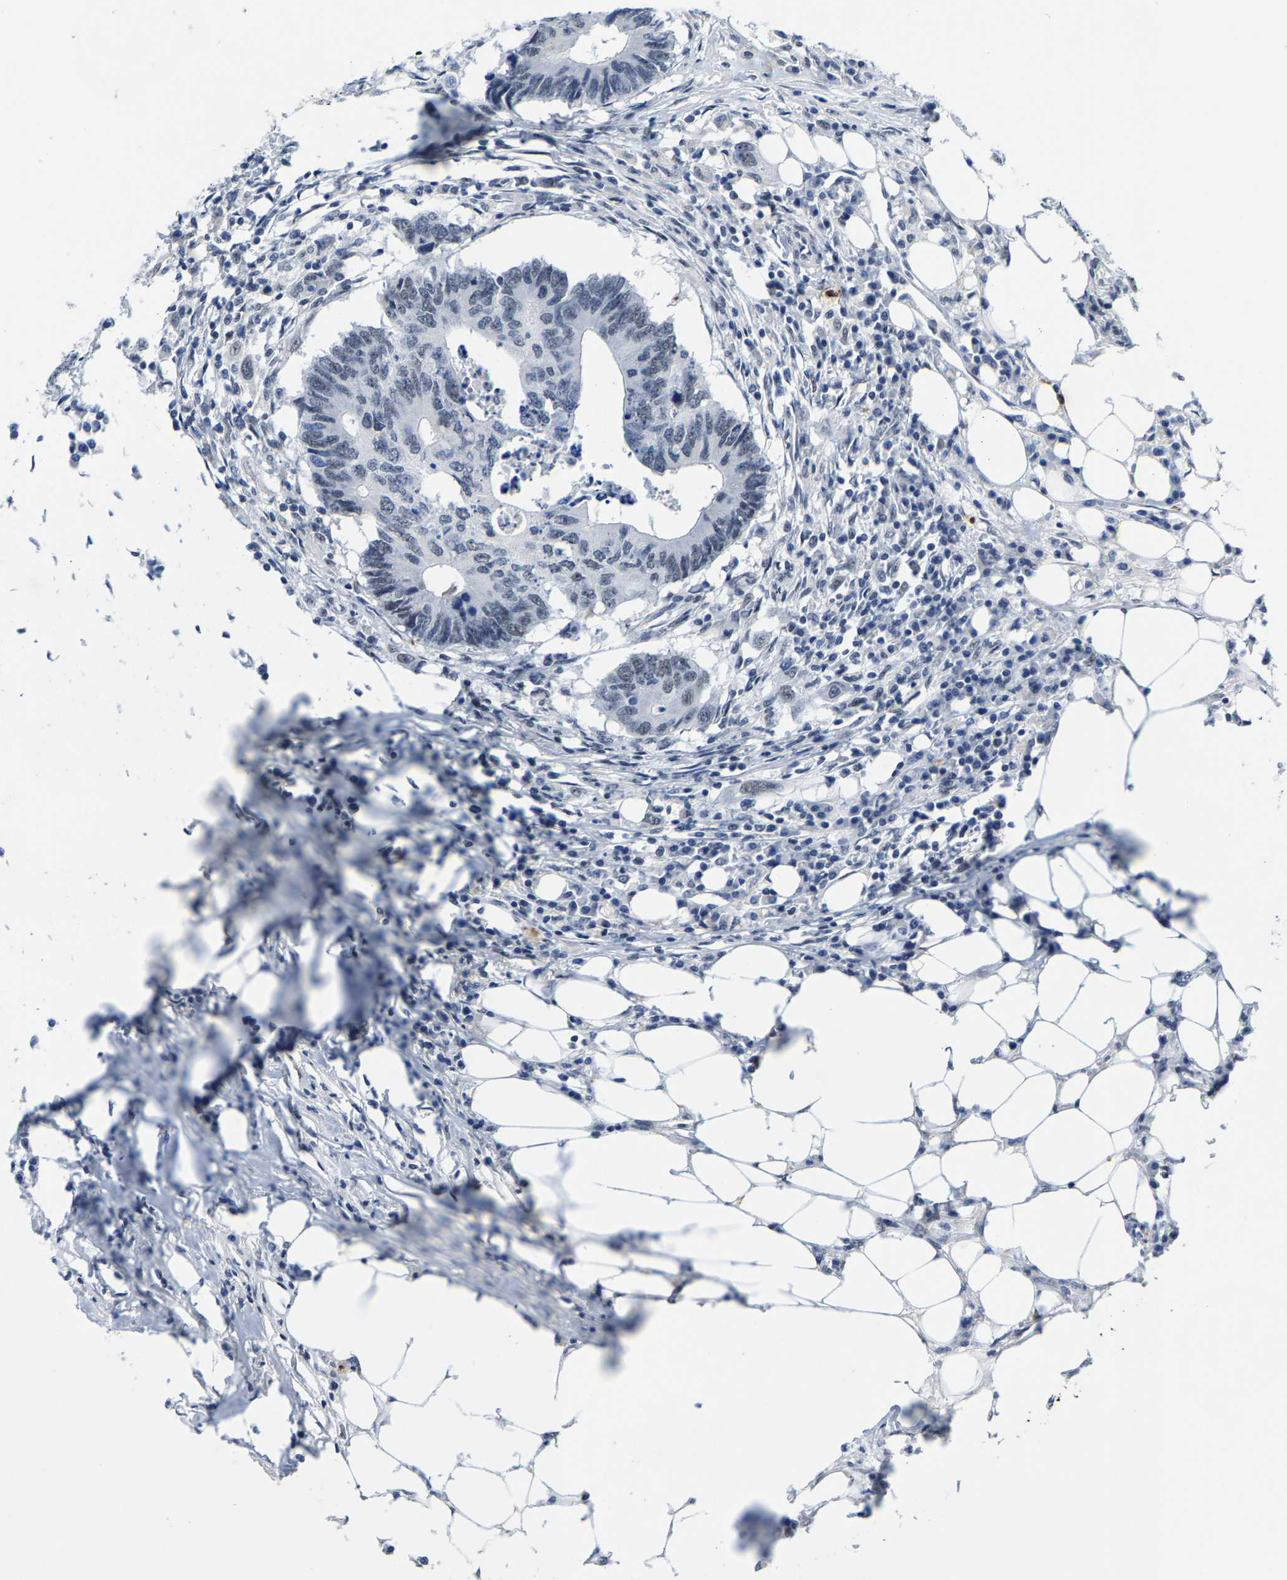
{"staining": {"intensity": "negative", "quantity": "none", "location": "none"}, "tissue": "colorectal cancer", "cell_type": "Tumor cells", "image_type": "cancer", "snomed": [{"axis": "morphology", "description": "Adenocarcinoma, NOS"}, {"axis": "topography", "description": "Colon"}], "caption": "Tumor cells show no significant protein positivity in colorectal cancer.", "gene": "SETD1B", "patient": {"sex": "male", "age": 71}}